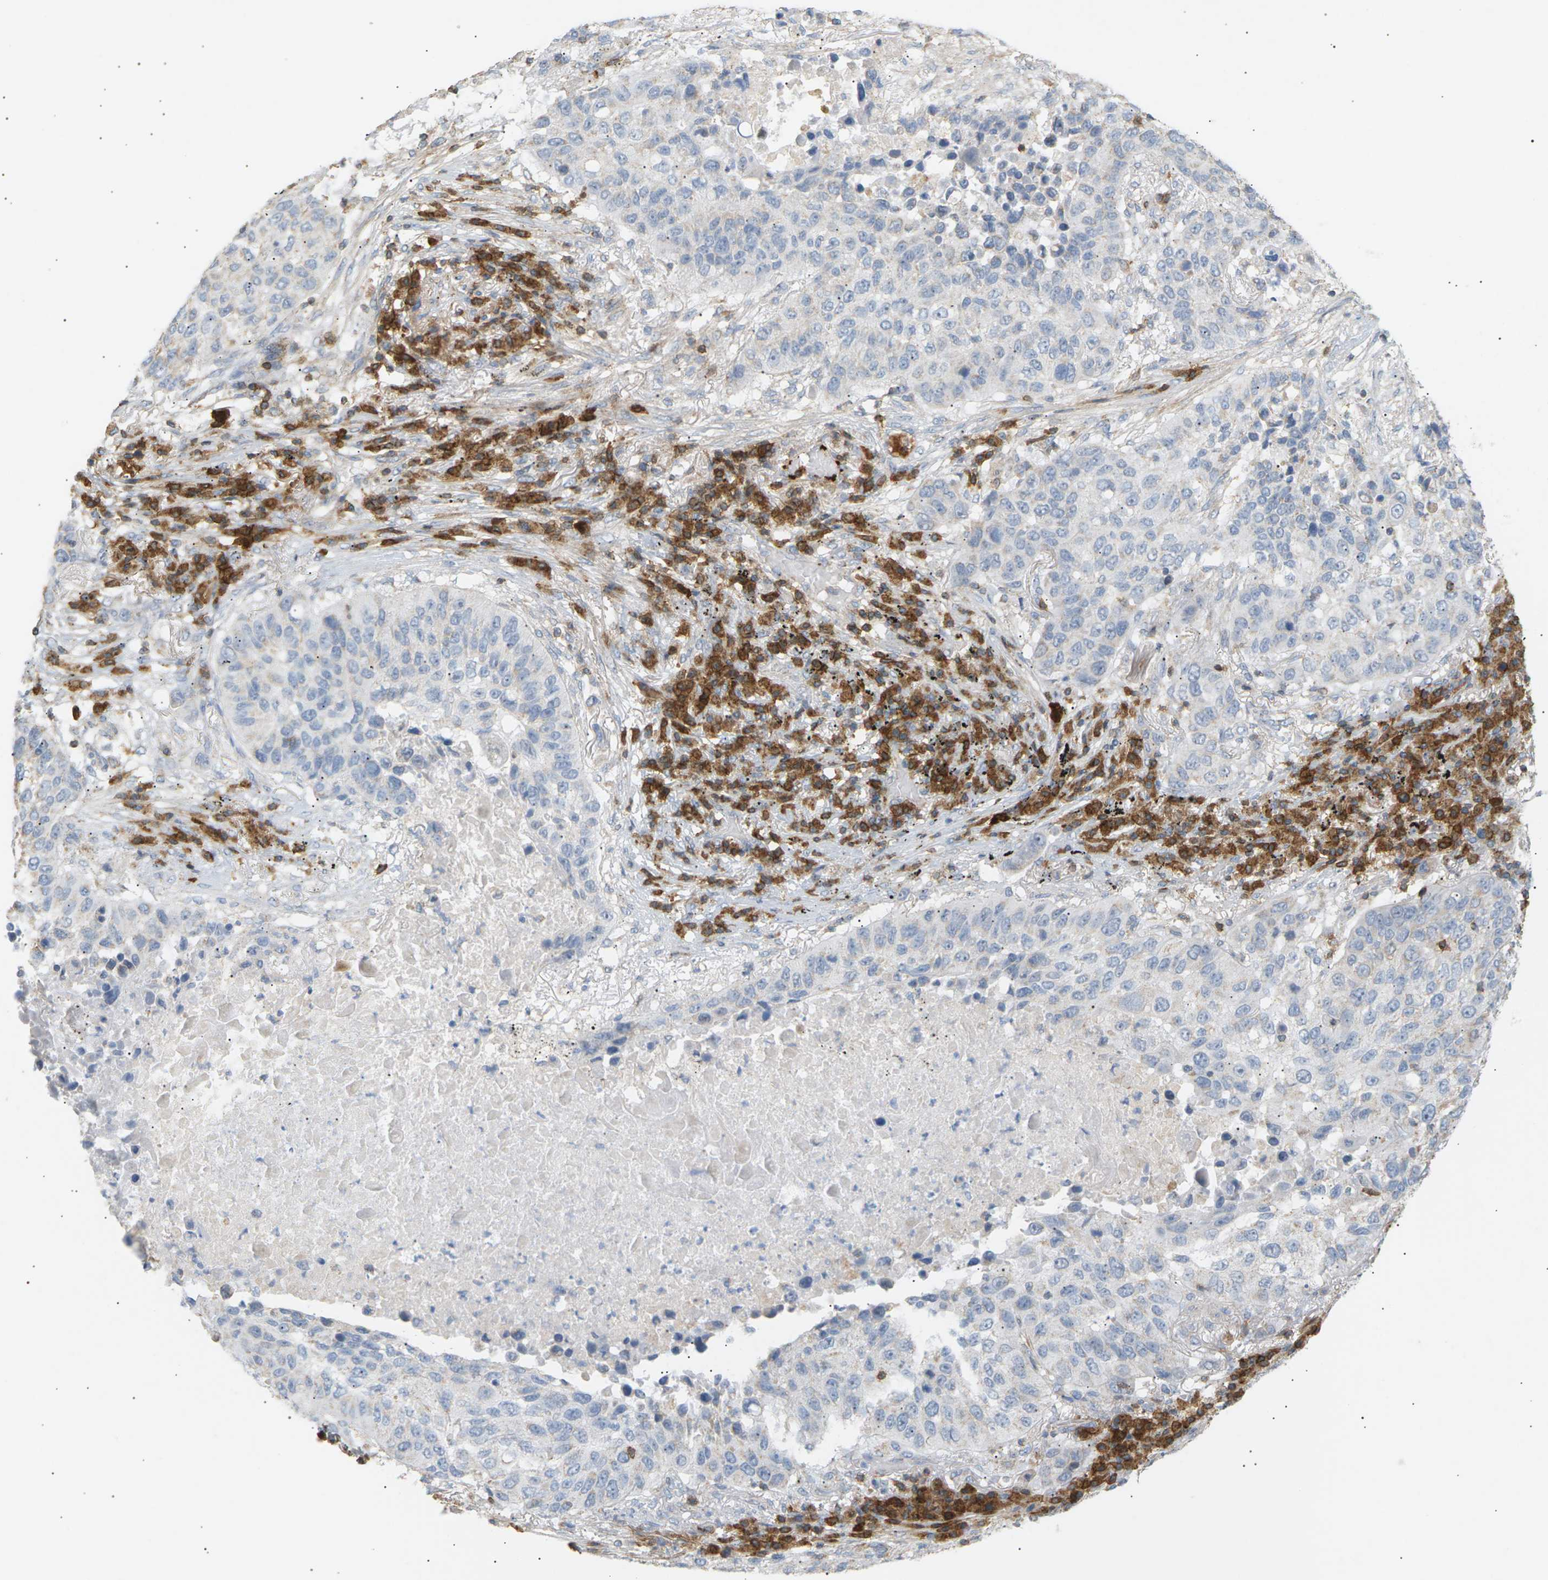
{"staining": {"intensity": "negative", "quantity": "none", "location": "none"}, "tissue": "lung cancer", "cell_type": "Tumor cells", "image_type": "cancer", "snomed": [{"axis": "morphology", "description": "Squamous cell carcinoma, NOS"}, {"axis": "topography", "description": "Lung"}], "caption": "A histopathology image of human lung cancer (squamous cell carcinoma) is negative for staining in tumor cells. (DAB (3,3'-diaminobenzidine) IHC with hematoxylin counter stain).", "gene": "LIME1", "patient": {"sex": "male", "age": 57}}